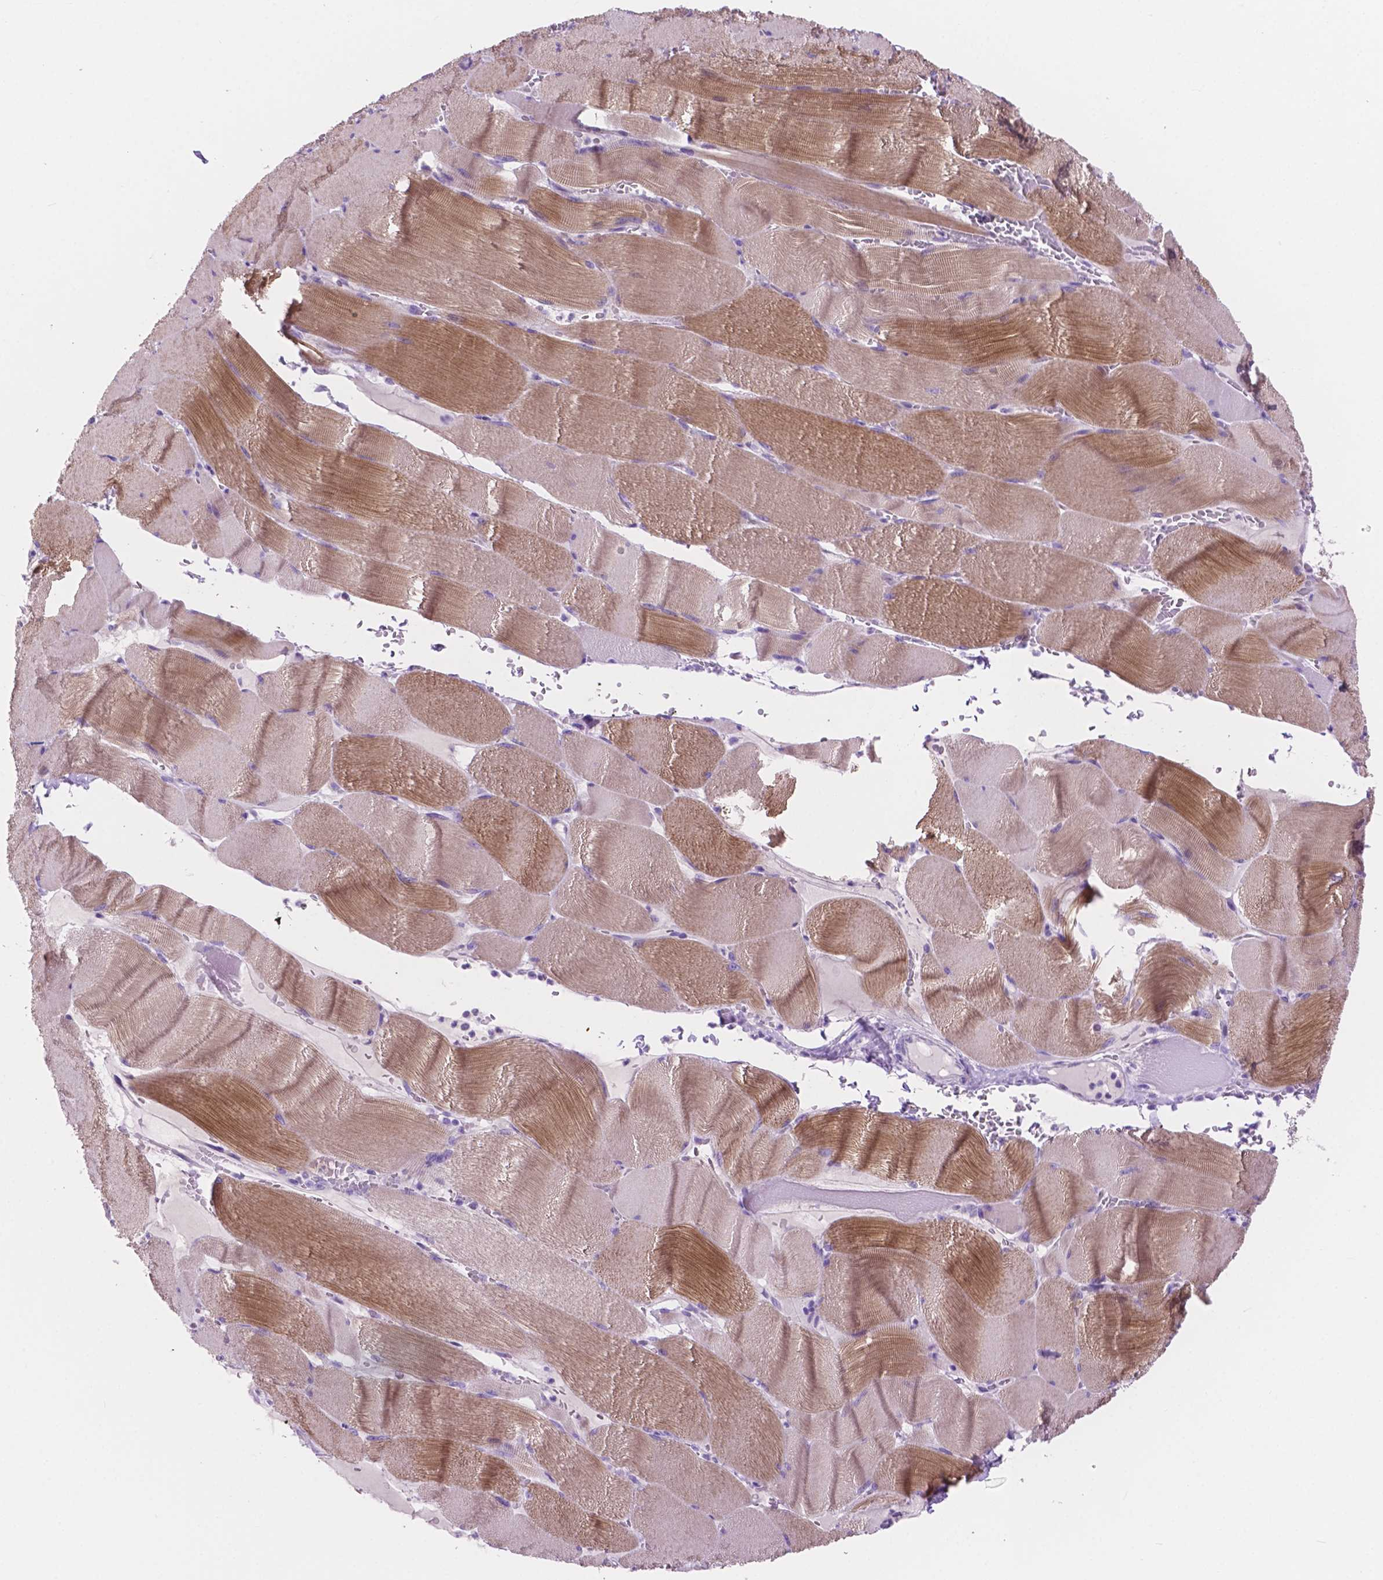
{"staining": {"intensity": "moderate", "quantity": "25%-75%", "location": "cytoplasmic/membranous"}, "tissue": "skeletal muscle", "cell_type": "Myocytes", "image_type": "normal", "snomed": [{"axis": "morphology", "description": "Normal tissue, NOS"}, {"axis": "topography", "description": "Skeletal muscle"}], "caption": "Normal skeletal muscle was stained to show a protein in brown. There is medium levels of moderate cytoplasmic/membranous staining in about 25%-75% of myocytes. Using DAB (3,3'-diaminobenzidine) (brown) and hematoxylin (blue) stains, captured at high magnification using brightfield microscopy.", "gene": "IGFN1", "patient": {"sex": "male", "age": 56}}